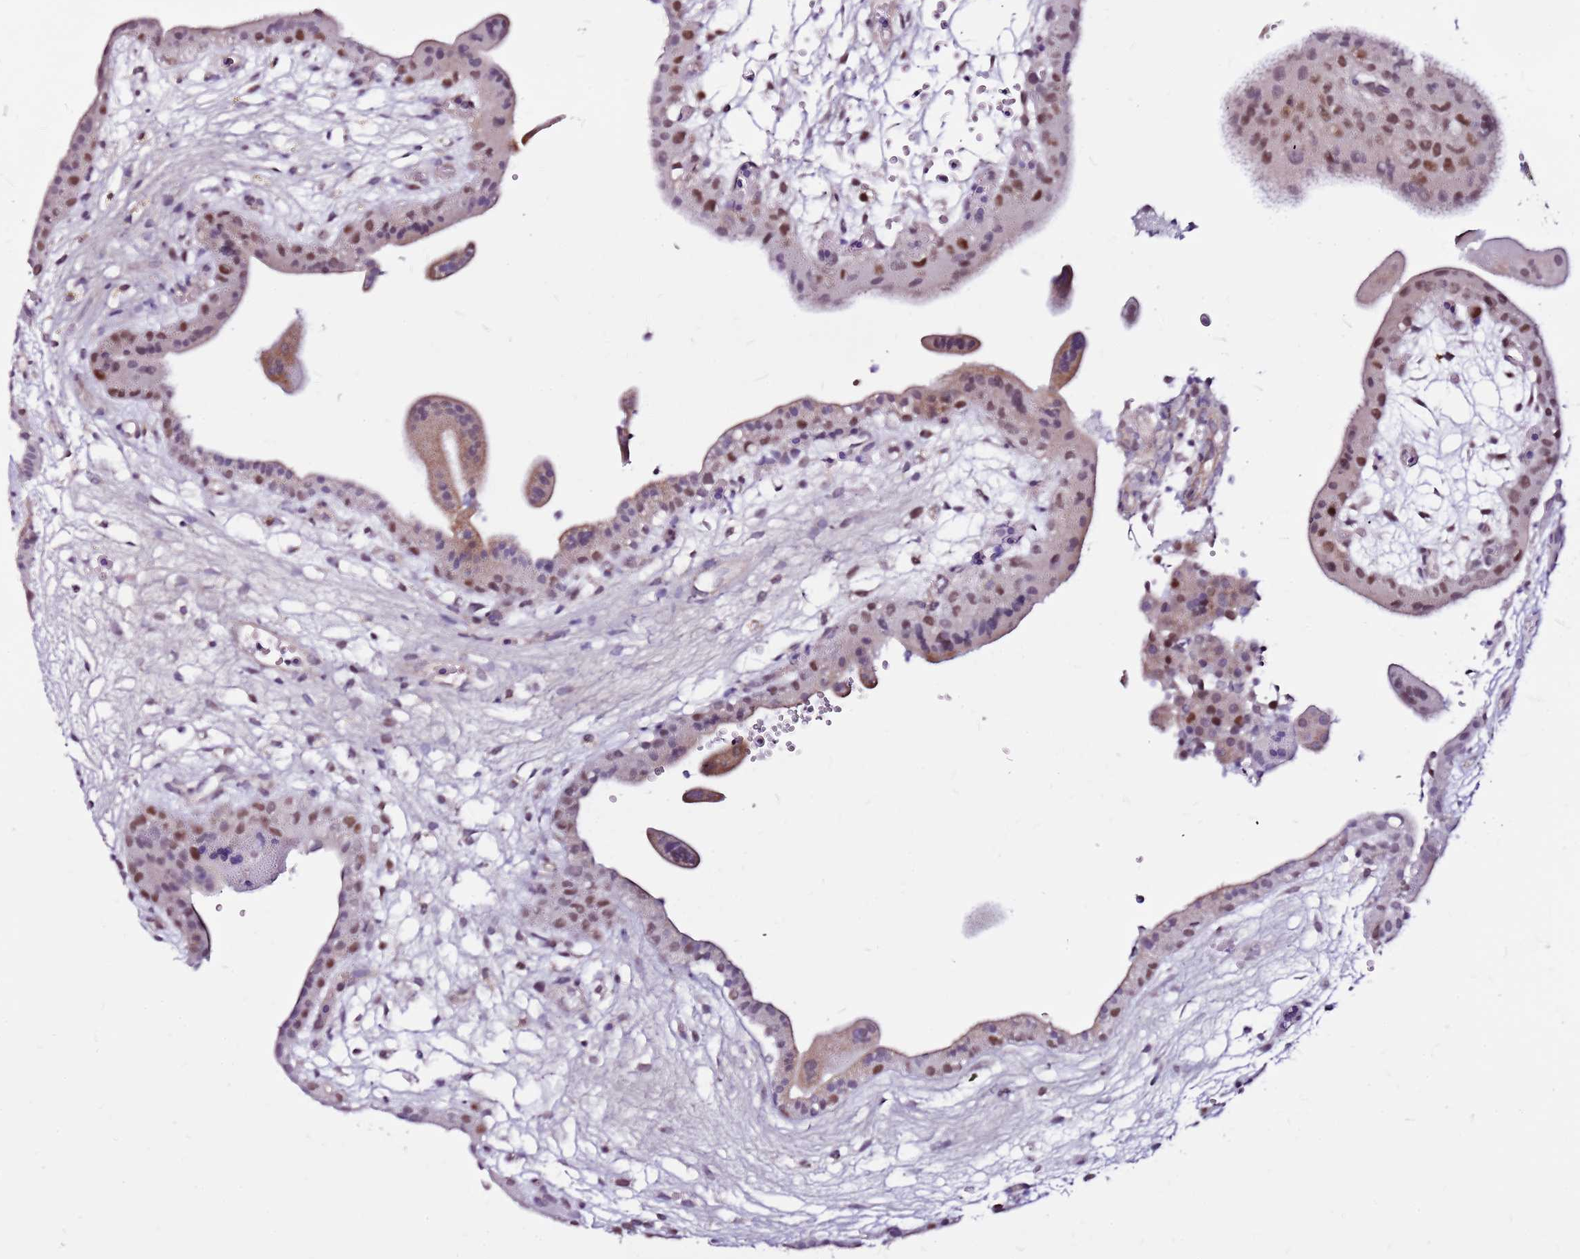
{"staining": {"intensity": "weak", "quantity": ">75%", "location": "cytoplasmic/membranous"}, "tissue": "placenta", "cell_type": "Decidual cells", "image_type": "normal", "snomed": [{"axis": "morphology", "description": "Normal tissue, NOS"}, {"axis": "topography", "description": "Placenta"}], "caption": "Immunohistochemical staining of benign human placenta demonstrates low levels of weak cytoplasmic/membranous positivity in approximately >75% of decidual cells.", "gene": "POLE3", "patient": {"sex": "female", "age": 18}}